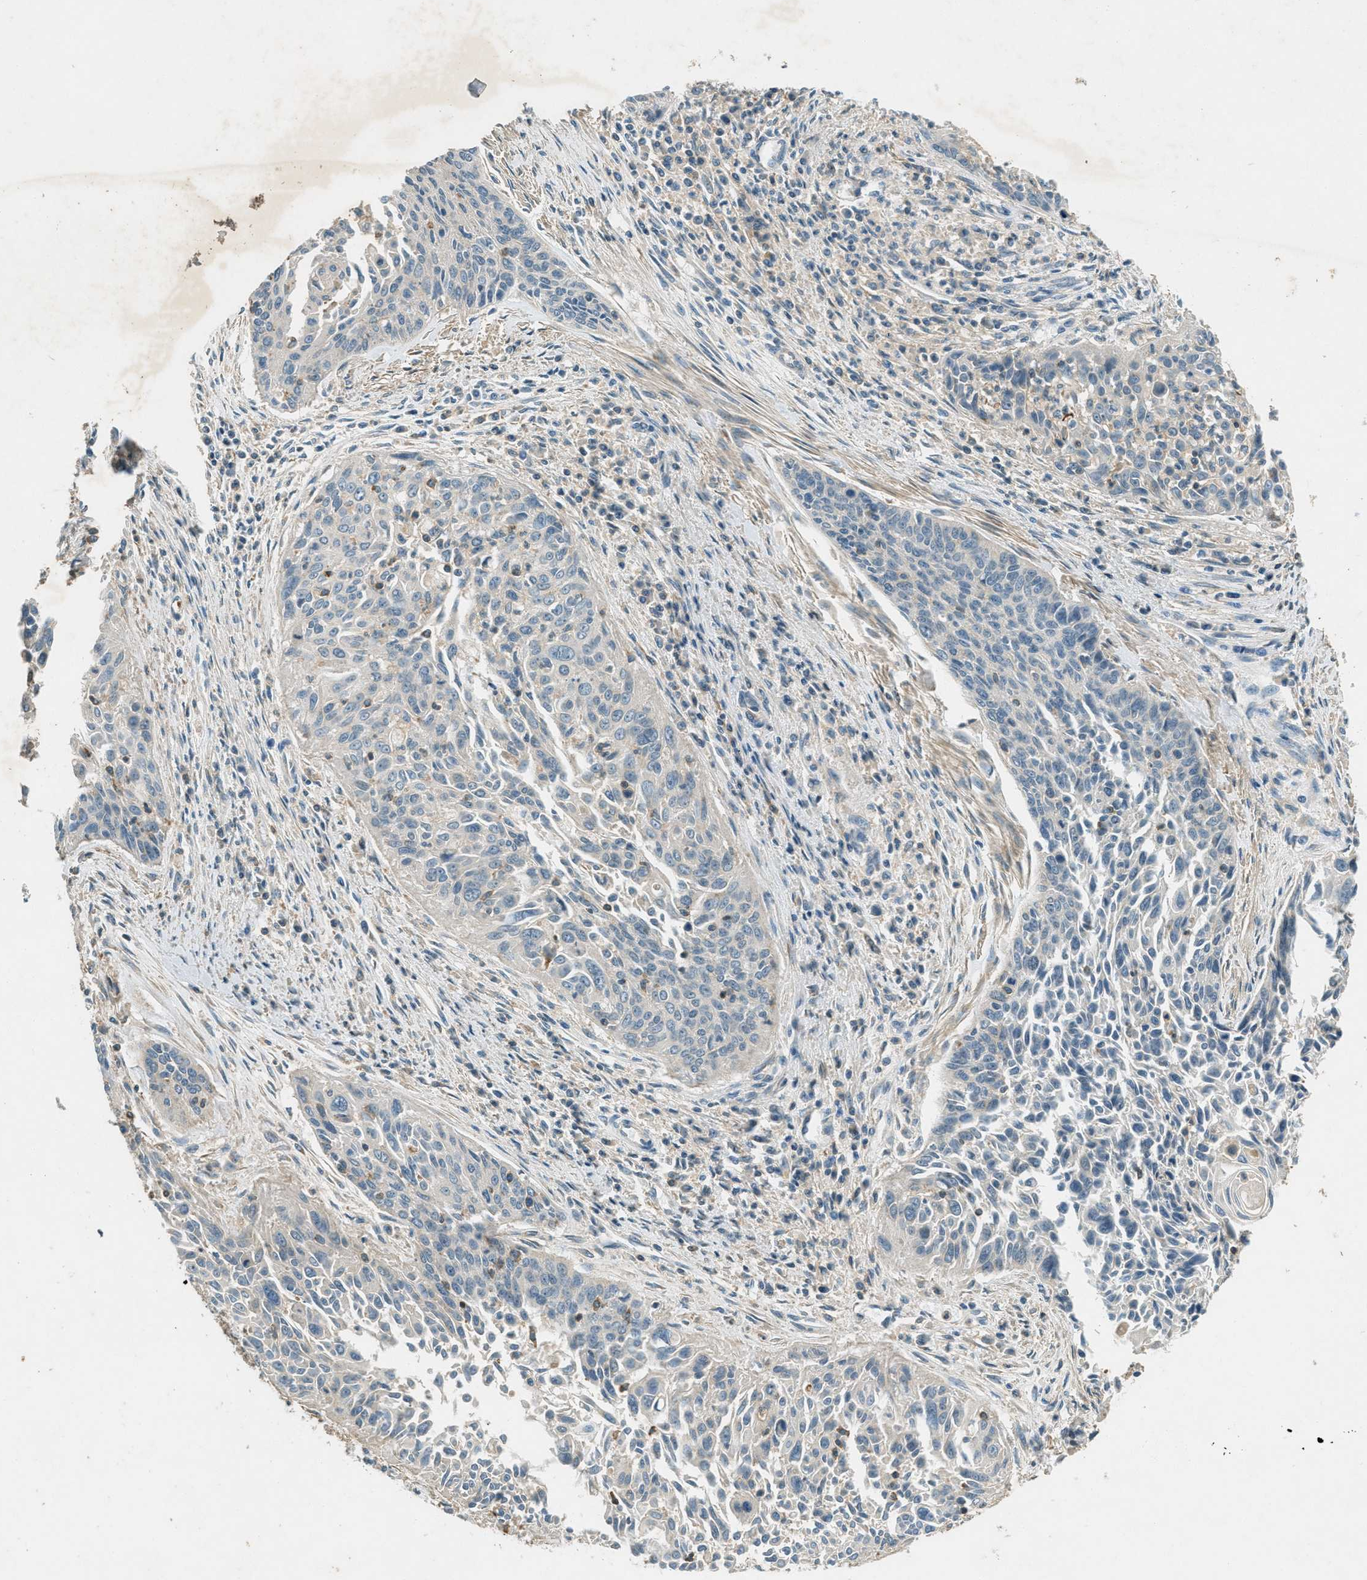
{"staining": {"intensity": "negative", "quantity": "none", "location": "none"}, "tissue": "cervical cancer", "cell_type": "Tumor cells", "image_type": "cancer", "snomed": [{"axis": "morphology", "description": "Squamous cell carcinoma, NOS"}, {"axis": "topography", "description": "Cervix"}], "caption": "Protein analysis of cervical squamous cell carcinoma exhibits no significant expression in tumor cells.", "gene": "NUDT4", "patient": {"sex": "female", "age": 55}}